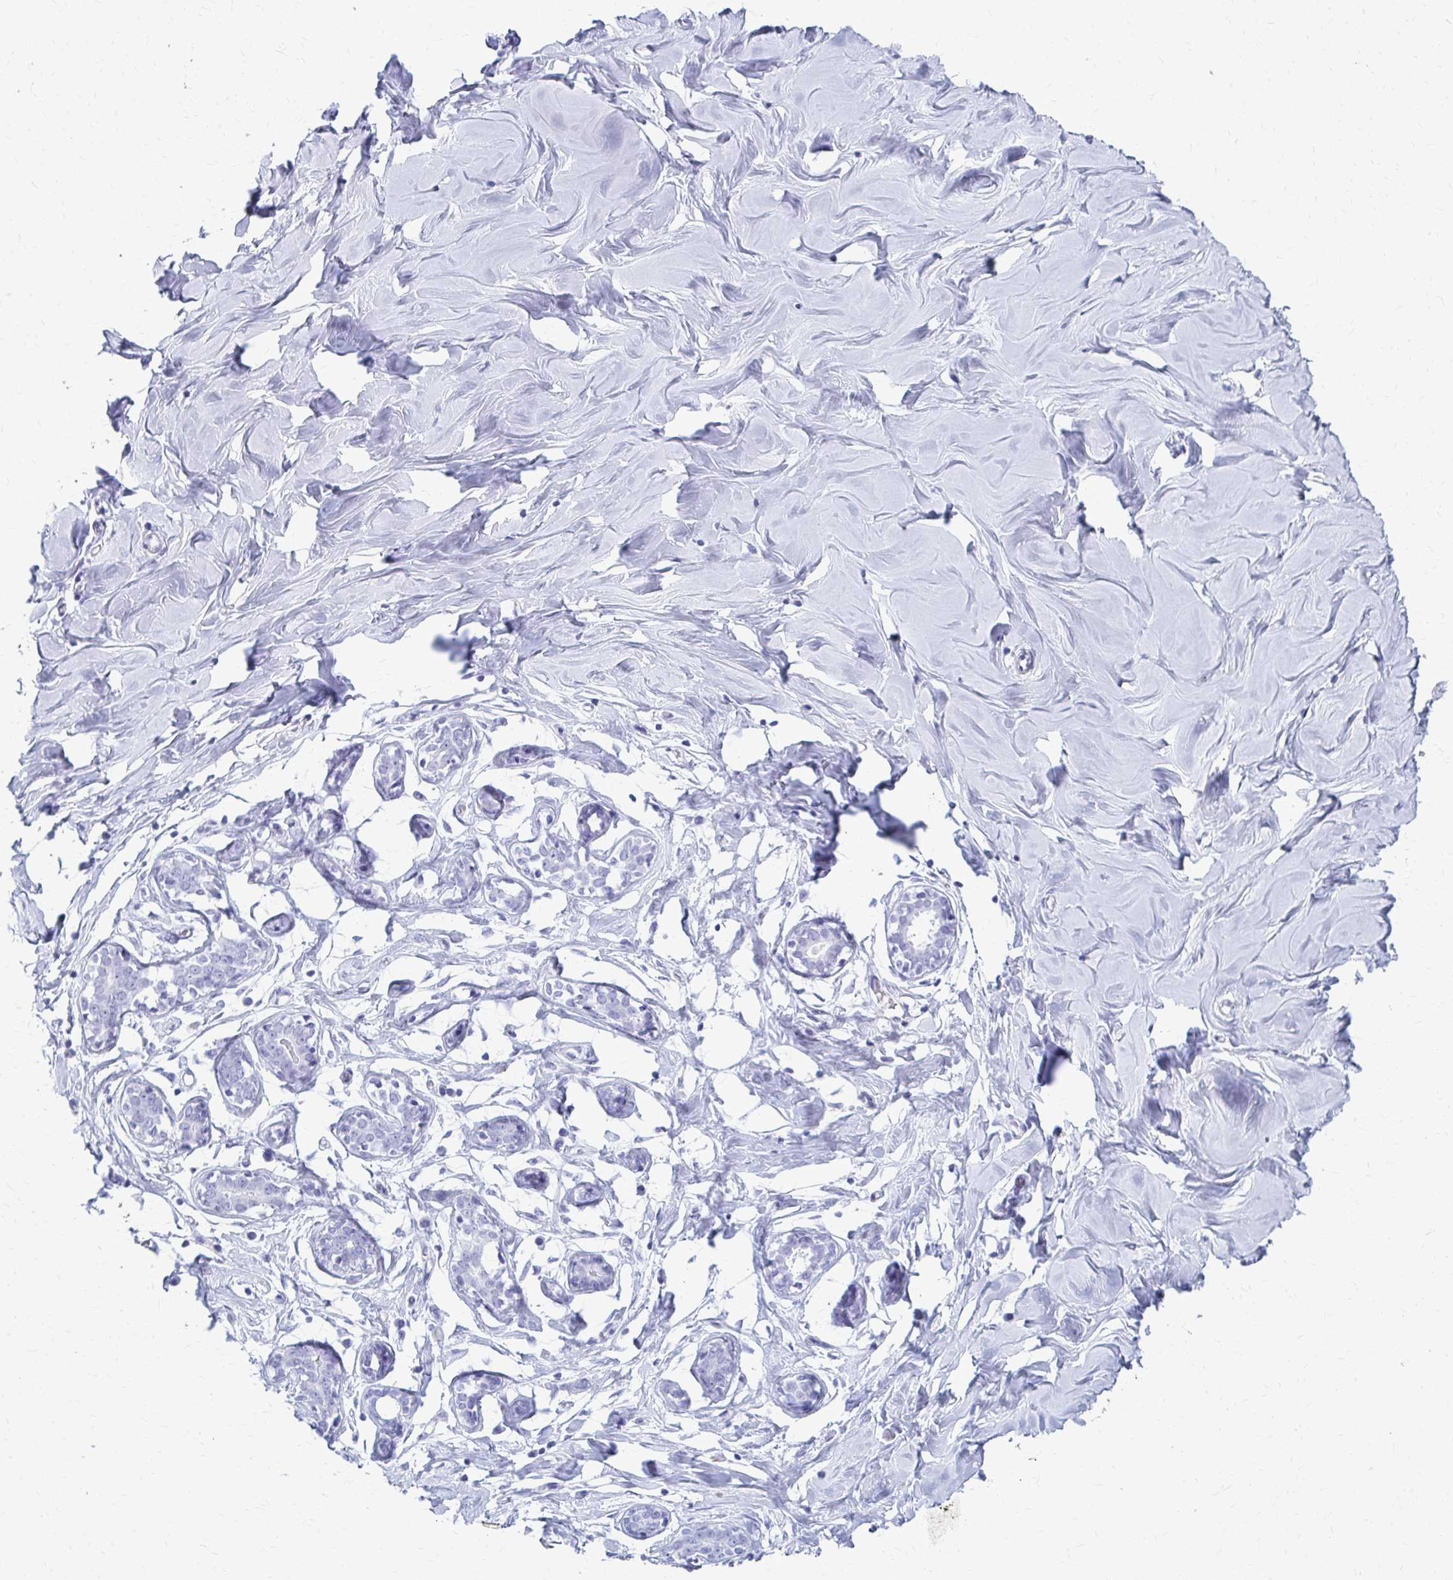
{"staining": {"intensity": "negative", "quantity": "none", "location": "none"}, "tissue": "breast", "cell_type": "Adipocytes", "image_type": "normal", "snomed": [{"axis": "morphology", "description": "Normal tissue, NOS"}, {"axis": "topography", "description": "Breast"}], "caption": "Immunohistochemical staining of normal human breast demonstrates no significant staining in adipocytes. Nuclei are stained in blue.", "gene": "CELF5", "patient": {"sex": "female", "age": 27}}